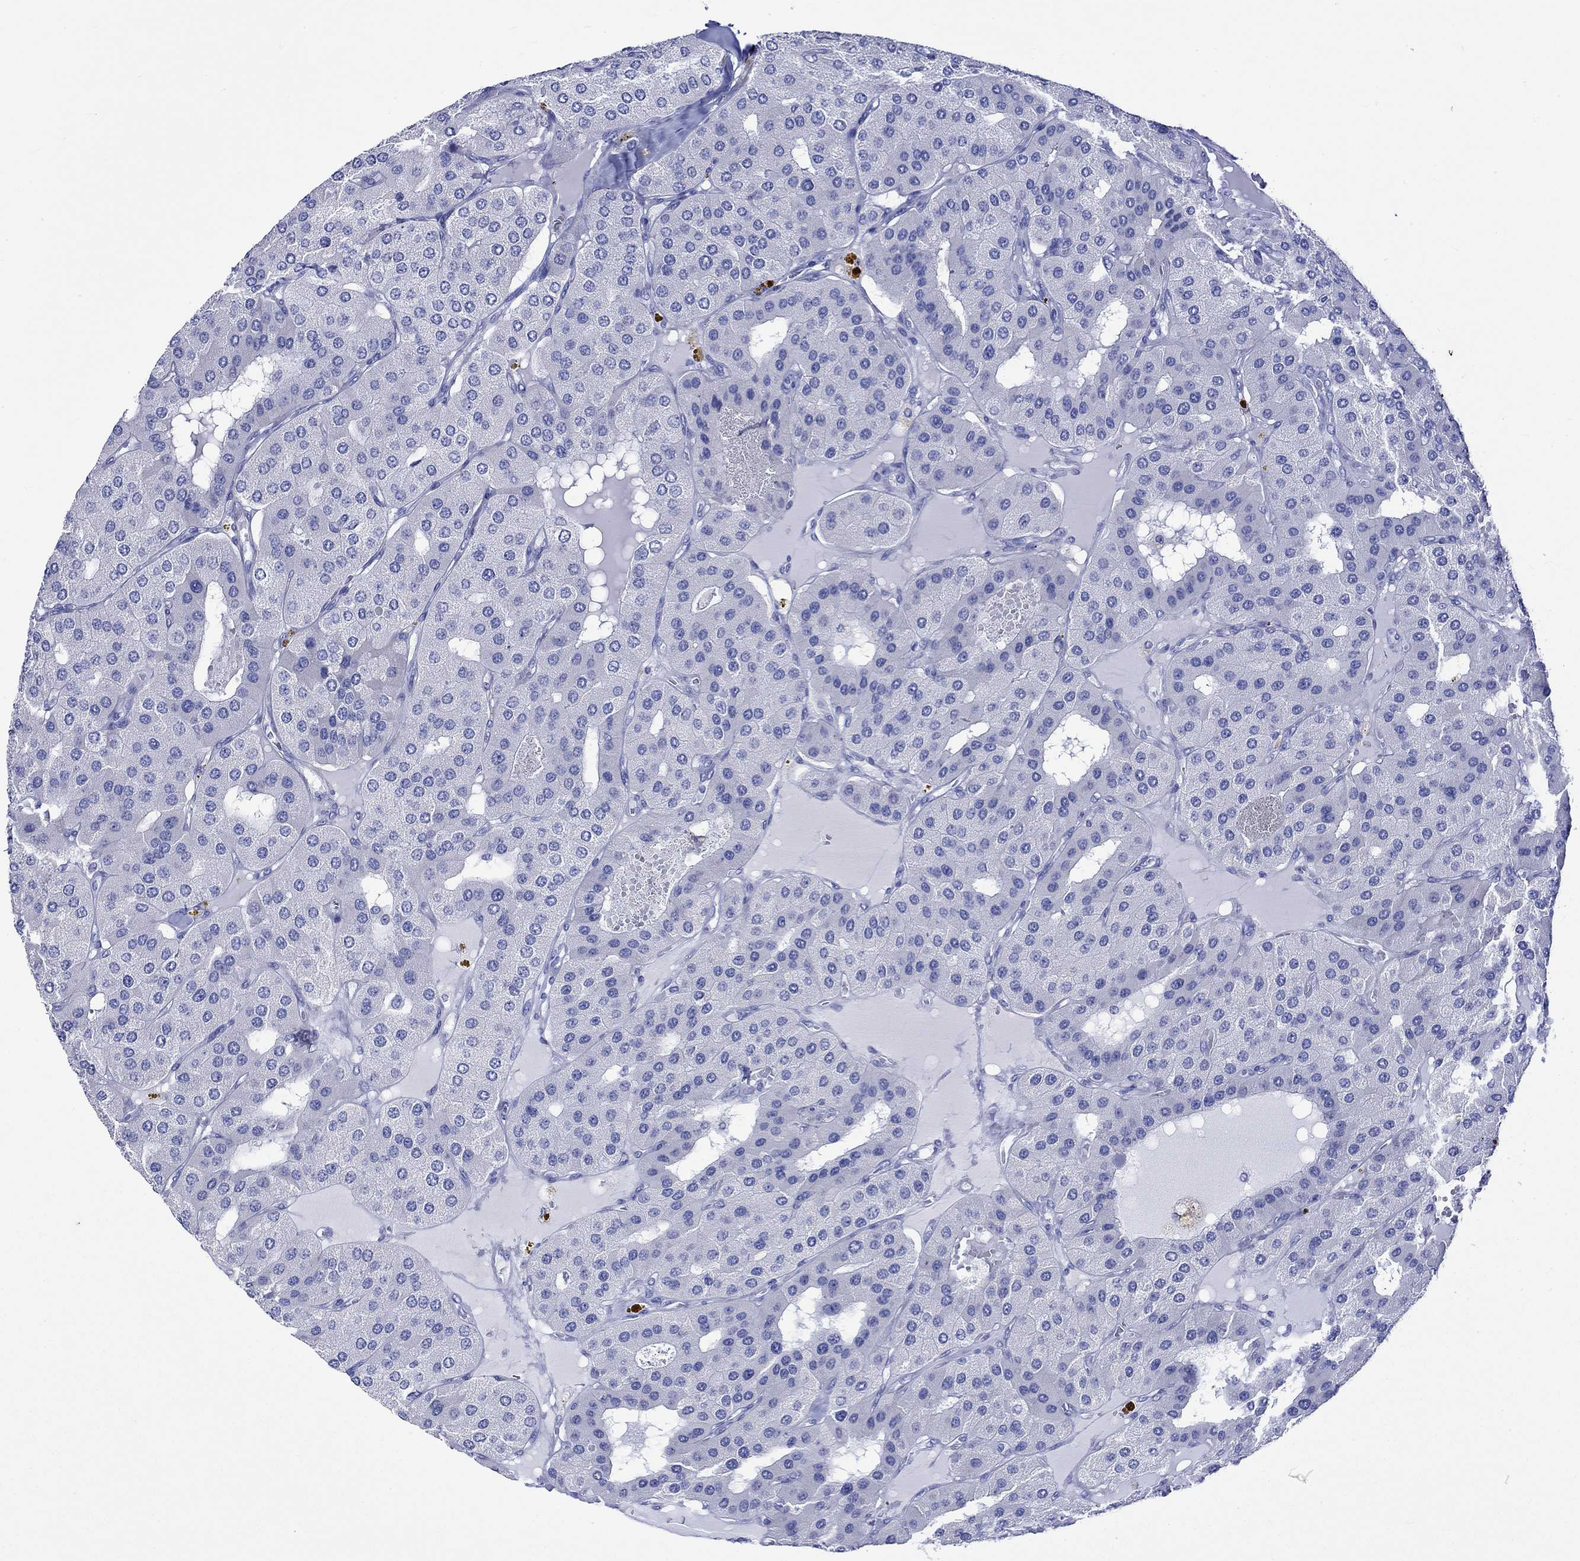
{"staining": {"intensity": "negative", "quantity": "none", "location": "none"}, "tissue": "parathyroid gland", "cell_type": "Glandular cells", "image_type": "normal", "snomed": [{"axis": "morphology", "description": "Normal tissue, NOS"}, {"axis": "morphology", "description": "Adenoma, NOS"}, {"axis": "topography", "description": "Parathyroid gland"}], "caption": "The image demonstrates no staining of glandular cells in benign parathyroid gland. (DAB (3,3'-diaminobenzidine) immunohistochemistry (IHC) visualized using brightfield microscopy, high magnification).", "gene": "CRYAB", "patient": {"sex": "female", "age": 86}}